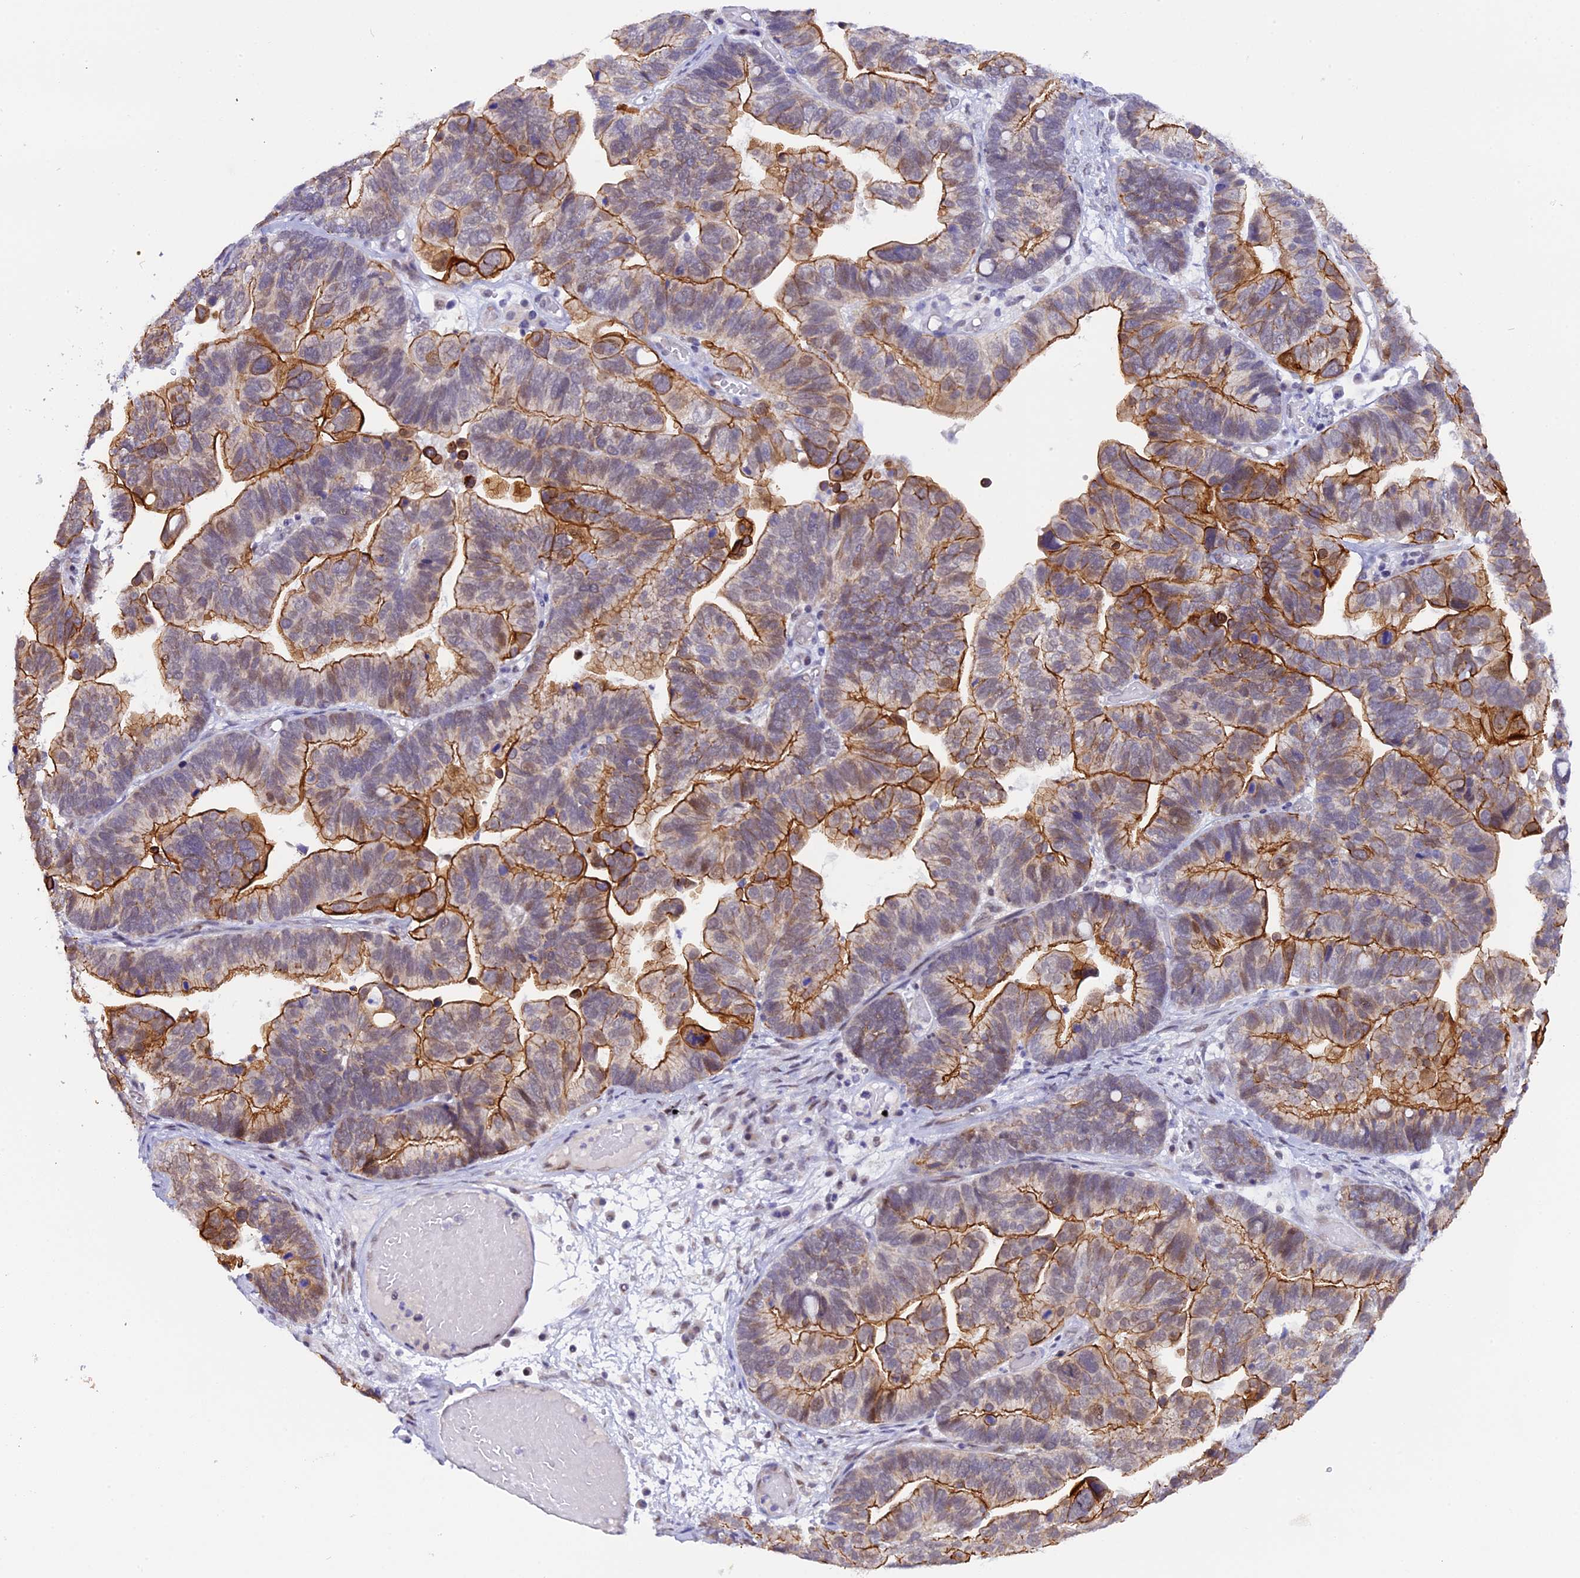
{"staining": {"intensity": "moderate", "quantity": ">75%", "location": "cytoplasmic/membranous"}, "tissue": "ovarian cancer", "cell_type": "Tumor cells", "image_type": "cancer", "snomed": [{"axis": "morphology", "description": "Cystadenocarcinoma, serous, NOS"}, {"axis": "topography", "description": "Ovary"}], "caption": "The immunohistochemical stain labels moderate cytoplasmic/membranous staining in tumor cells of serous cystadenocarcinoma (ovarian) tissue. (DAB = brown stain, brightfield microscopy at high magnification).", "gene": "OSGEP", "patient": {"sex": "female", "age": 56}}